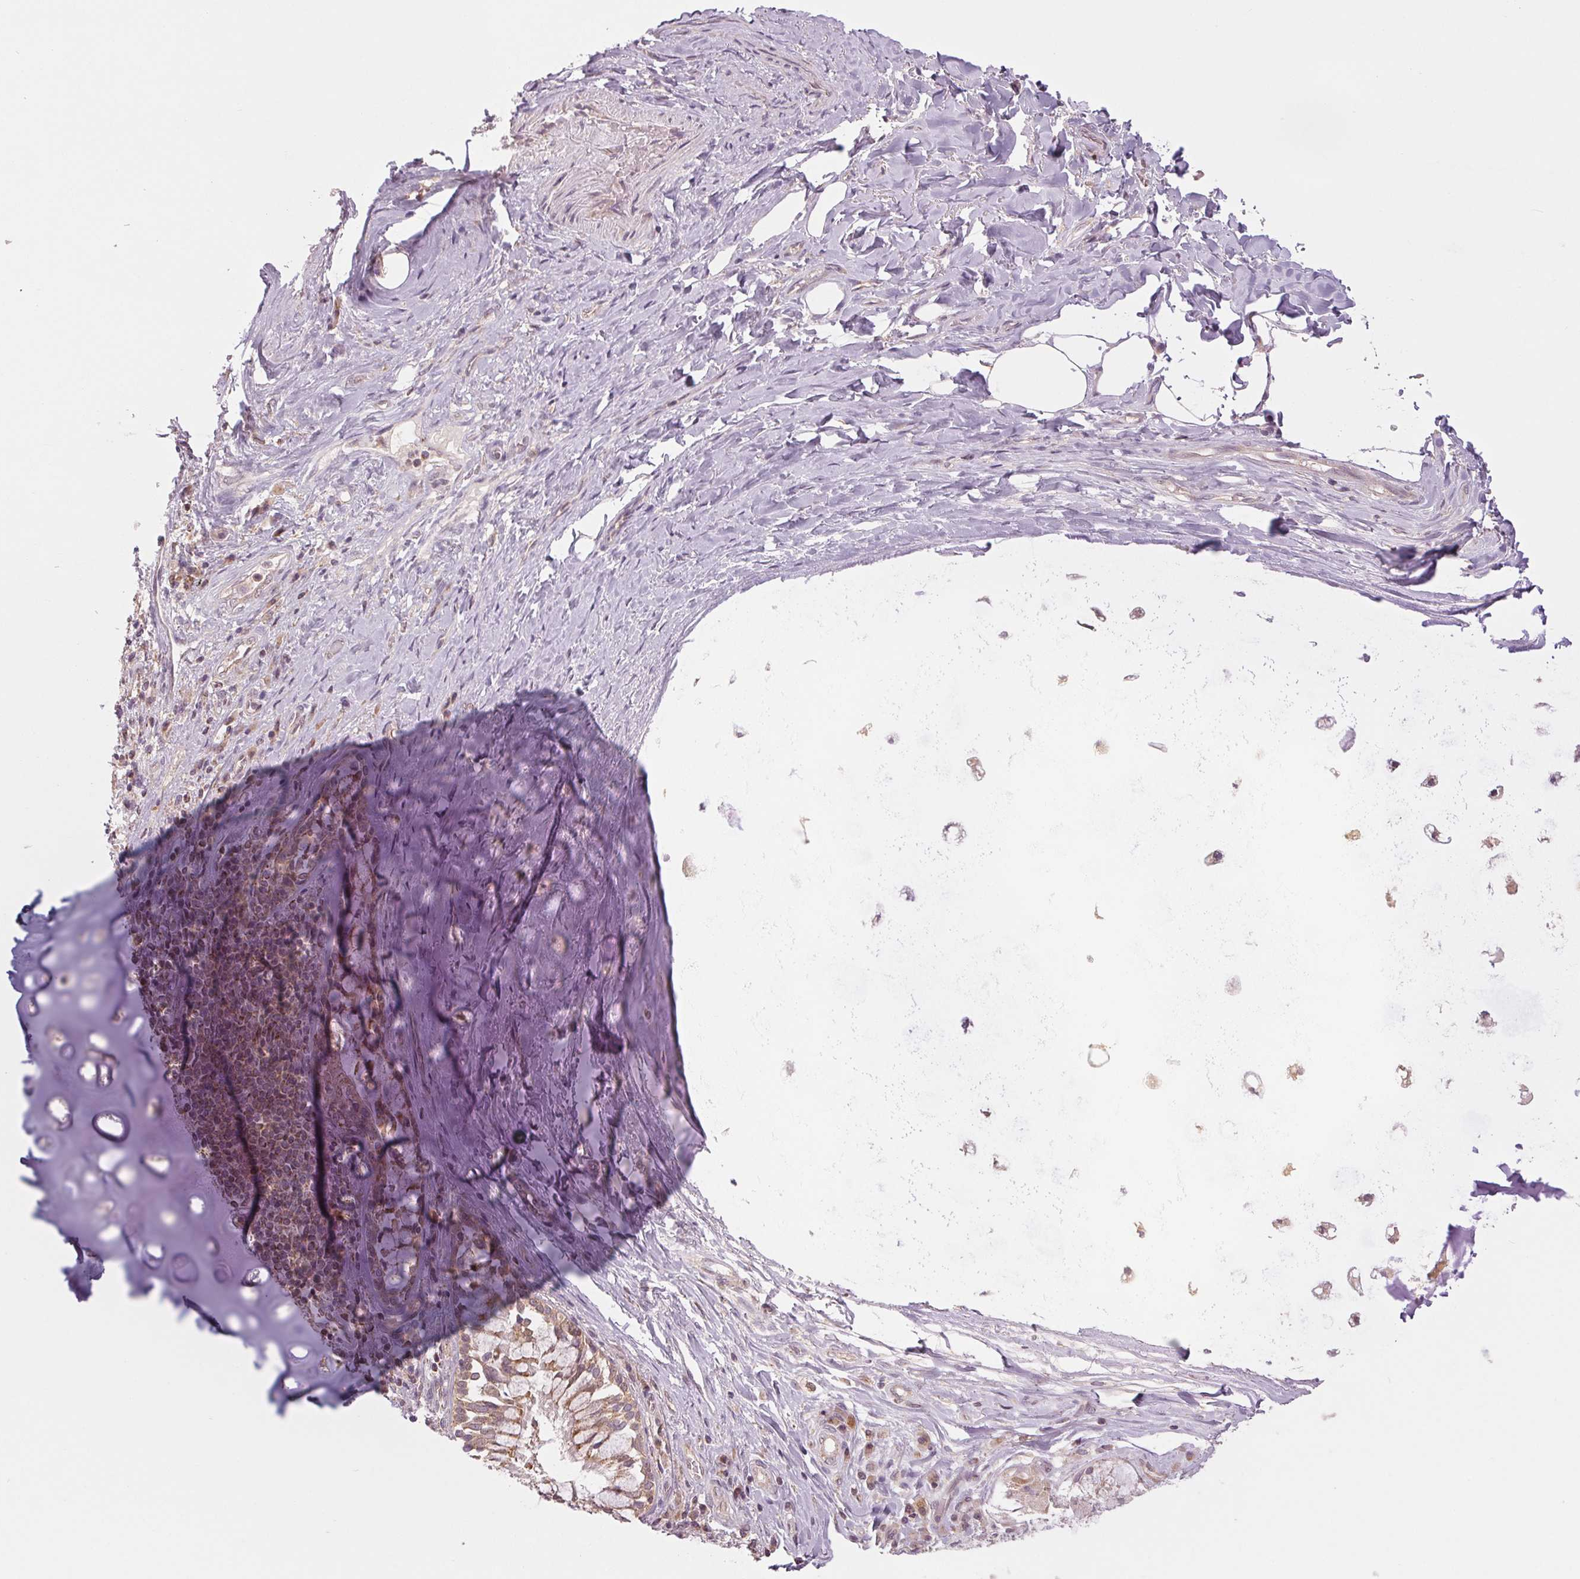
{"staining": {"intensity": "negative", "quantity": "none", "location": "none"}, "tissue": "adipose tissue", "cell_type": "Adipocytes", "image_type": "normal", "snomed": [{"axis": "morphology", "description": "Normal tissue, NOS"}, {"axis": "topography", "description": "Cartilage tissue"}, {"axis": "topography", "description": "Bronchus"}], "caption": "Immunohistochemistry (IHC) micrograph of normal adipose tissue: adipose tissue stained with DAB (3,3'-diaminobenzidine) reveals no significant protein staining in adipocytes.", "gene": "MAP3K5", "patient": {"sex": "male", "age": 64}}